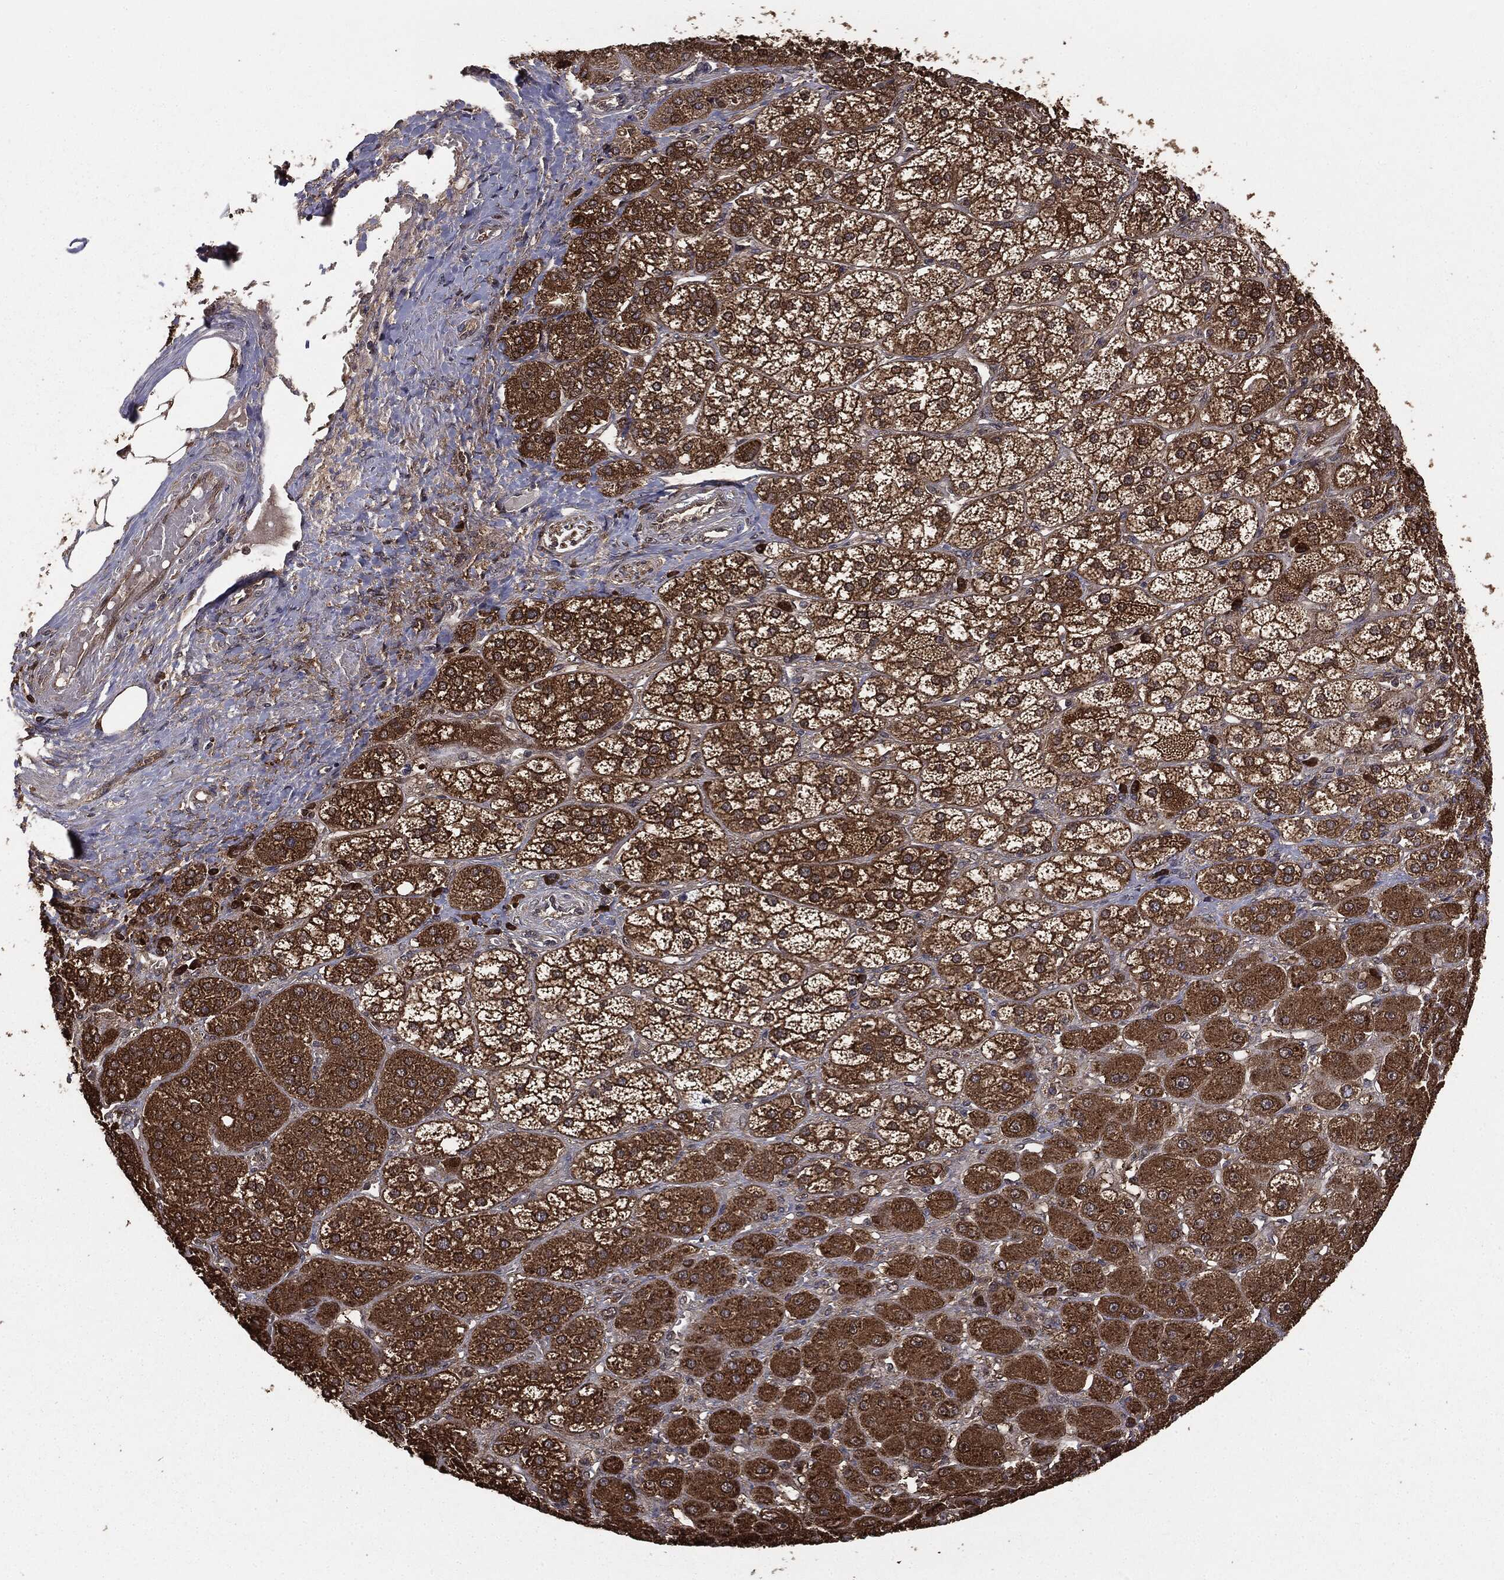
{"staining": {"intensity": "strong", "quantity": ">75%", "location": "cytoplasmic/membranous"}, "tissue": "adrenal gland", "cell_type": "Glandular cells", "image_type": "normal", "snomed": [{"axis": "morphology", "description": "Normal tissue, NOS"}, {"axis": "topography", "description": "Adrenal gland"}], "caption": "Immunohistochemical staining of unremarkable human adrenal gland exhibits strong cytoplasmic/membranous protein positivity in about >75% of glandular cells.", "gene": "NME1", "patient": {"sex": "male", "age": 70}}